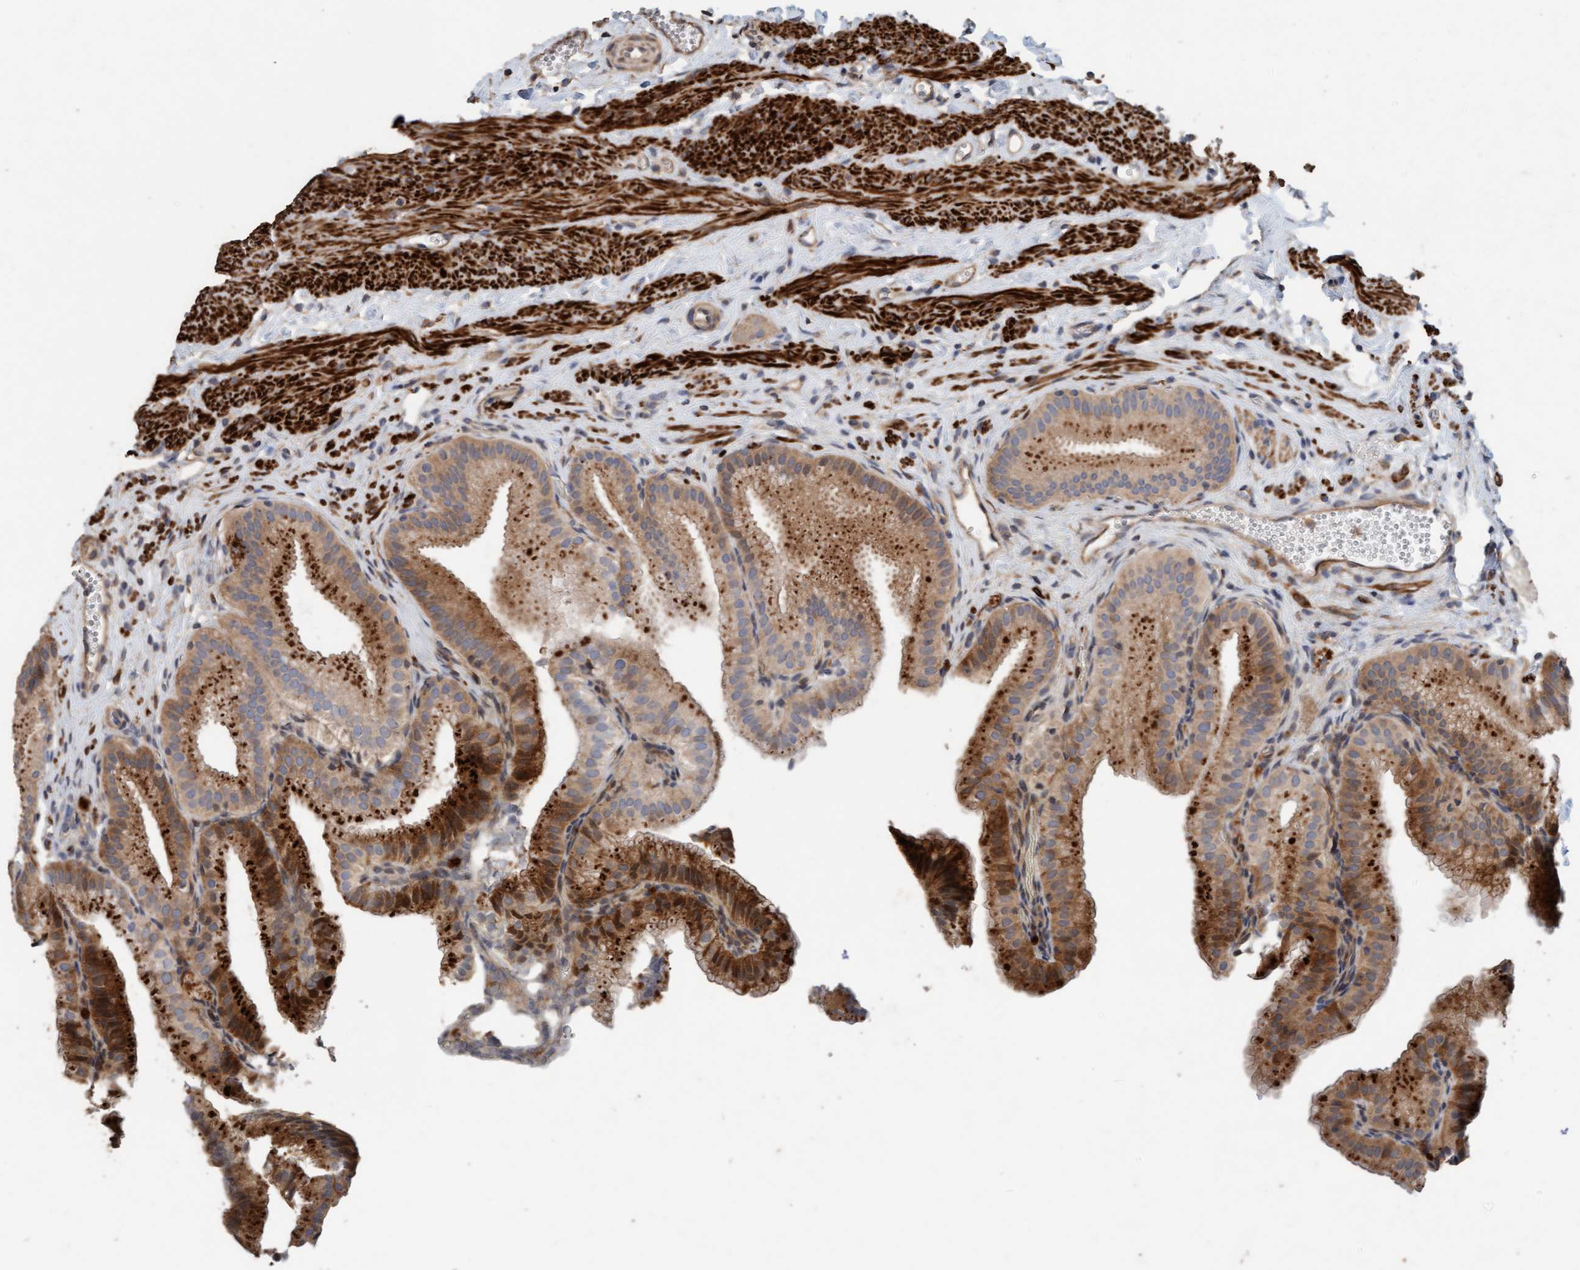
{"staining": {"intensity": "strong", "quantity": "25%-75%", "location": "cytoplasmic/membranous"}, "tissue": "gallbladder", "cell_type": "Glandular cells", "image_type": "normal", "snomed": [{"axis": "morphology", "description": "Normal tissue, NOS"}, {"axis": "topography", "description": "Gallbladder"}], "caption": "IHC photomicrograph of normal gallbladder: gallbladder stained using immunohistochemistry demonstrates high levels of strong protein expression localized specifically in the cytoplasmic/membranous of glandular cells, appearing as a cytoplasmic/membranous brown color.", "gene": "LONRF1", "patient": {"sex": "male", "age": 38}}